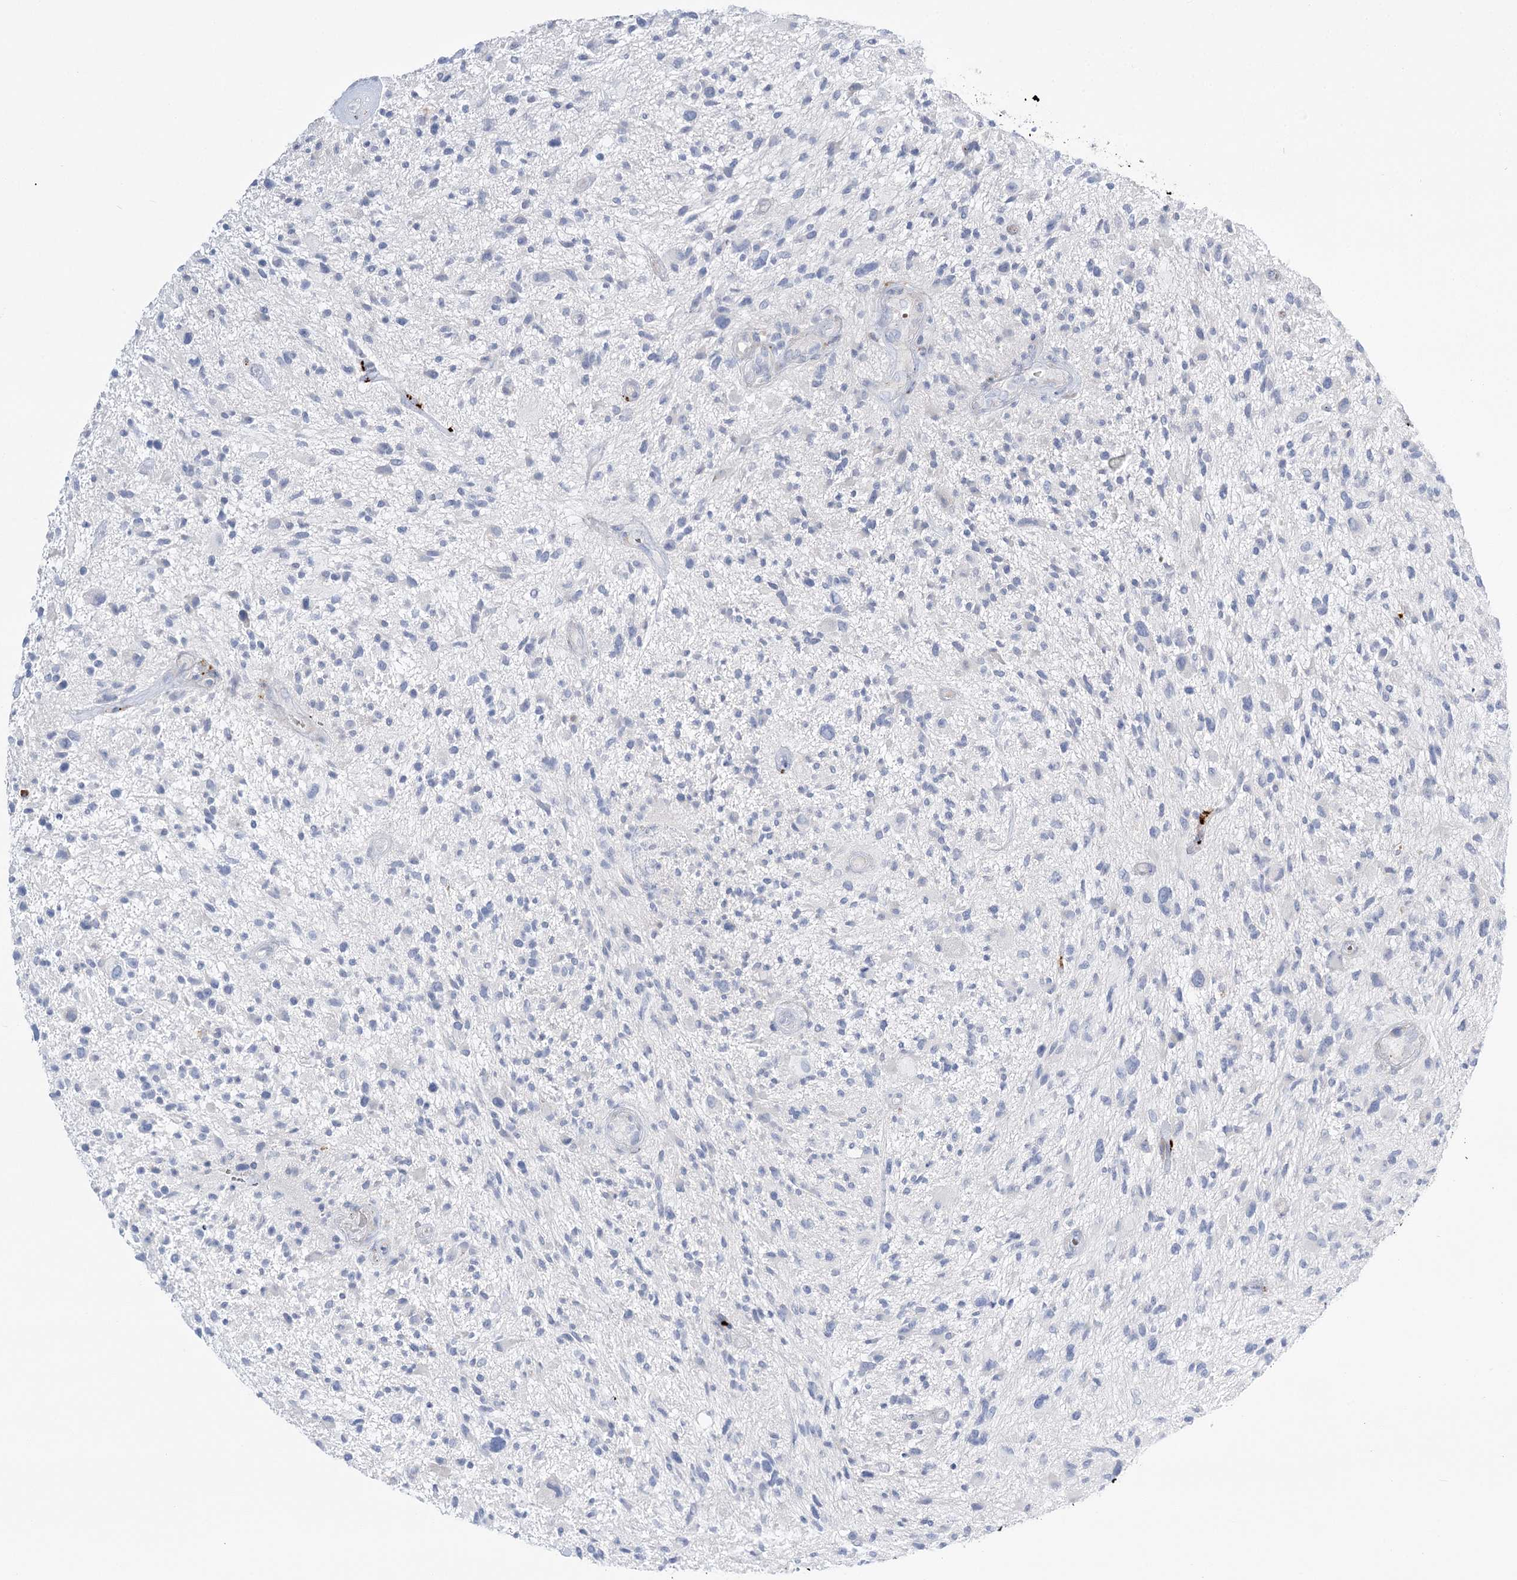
{"staining": {"intensity": "negative", "quantity": "none", "location": "none"}, "tissue": "glioma", "cell_type": "Tumor cells", "image_type": "cancer", "snomed": [{"axis": "morphology", "description": "Glioma, malignant, High grade"}, {"axis": "topography", "description": "Brain"}], "caption": "The photomicrograph demonstrates no significant positivity in tumor cells of glioma.", "gene": "SIAE", "patient": {"sex": "male", "age": 47}}